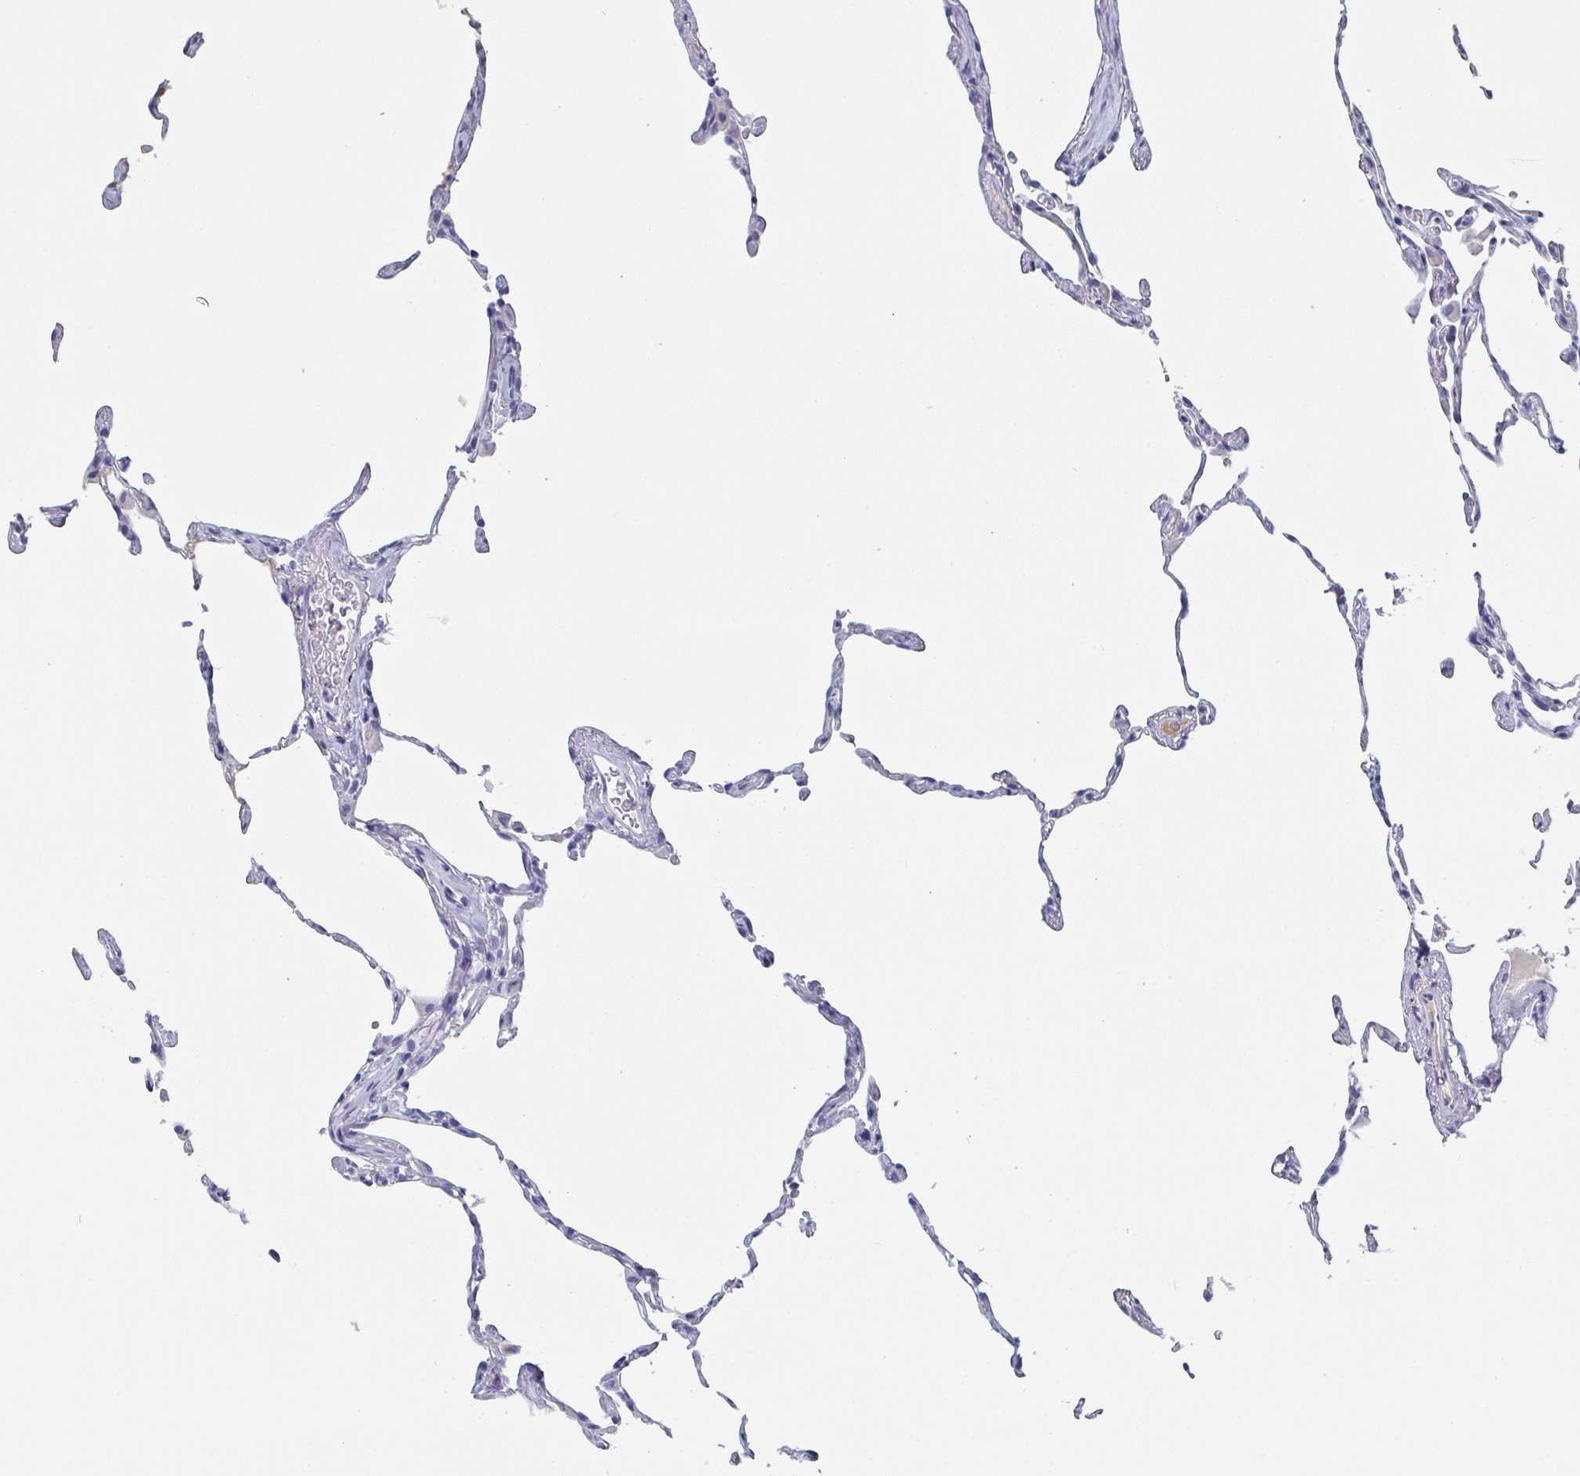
{"staining": {"intensity": "negative", "quantity": "none", "location": "none"}, "tissue": "lung", "cell_type": "Alveolar cells", "image_type": "normal", "snomed": [{"axis": "morphology", "description": "Normal tissue, NOS"}, {"axis": "topography", "description": "Lung"}], "caption": "High magnification brightfield microscopy of normal lung stained with DAB (brown) and counterstained with hematoxylin (blue): alveolar cells show no significant positivity. (DAB (3,3'-diaminobenzidine) immunohistochemistry (IHC), high magnification).", "gene": "NT5C3B", "patient": {"sex": "female", "age": 57}}